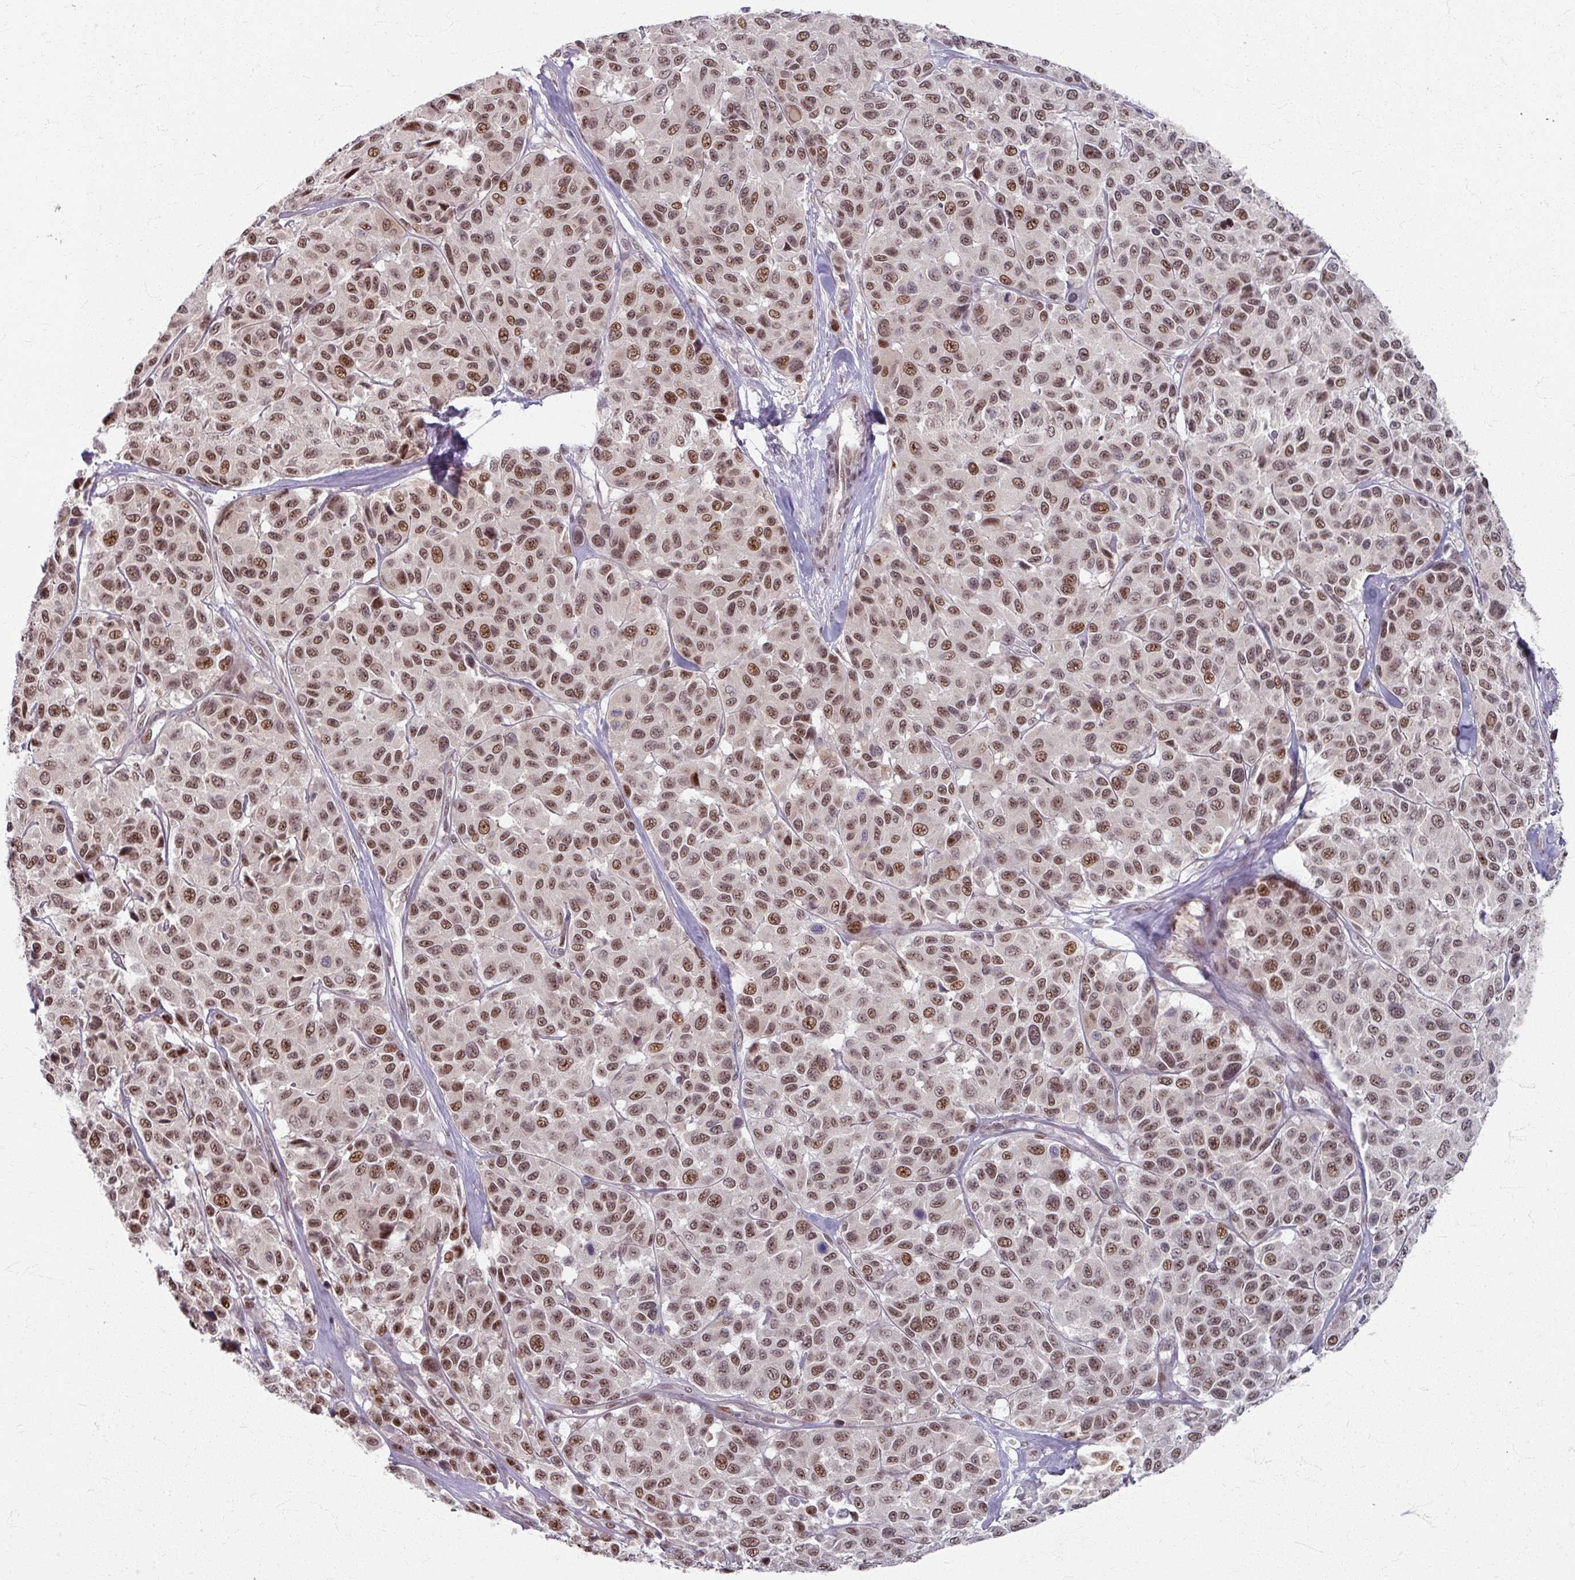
{"staining": {"intensity": "moderate", "quantity": "25%-75%", "location": "nuclear"}, "tissue": "melanoma", "cell_type": "Tumor cells", "image_type": "cancer", "snomed": [{"axis": "morphology", "description": "Malignant melanoma, NOS"}, {"axis": "topography", "description": "Skin"}], "caption": "Moderate nuclear positivity for a protein is seen in approximately 25%-75% of tumor cells of melanoma using immunohistochemistry.", "gene": "KLC3", "patient": {"sex": "female", "age": 66}}